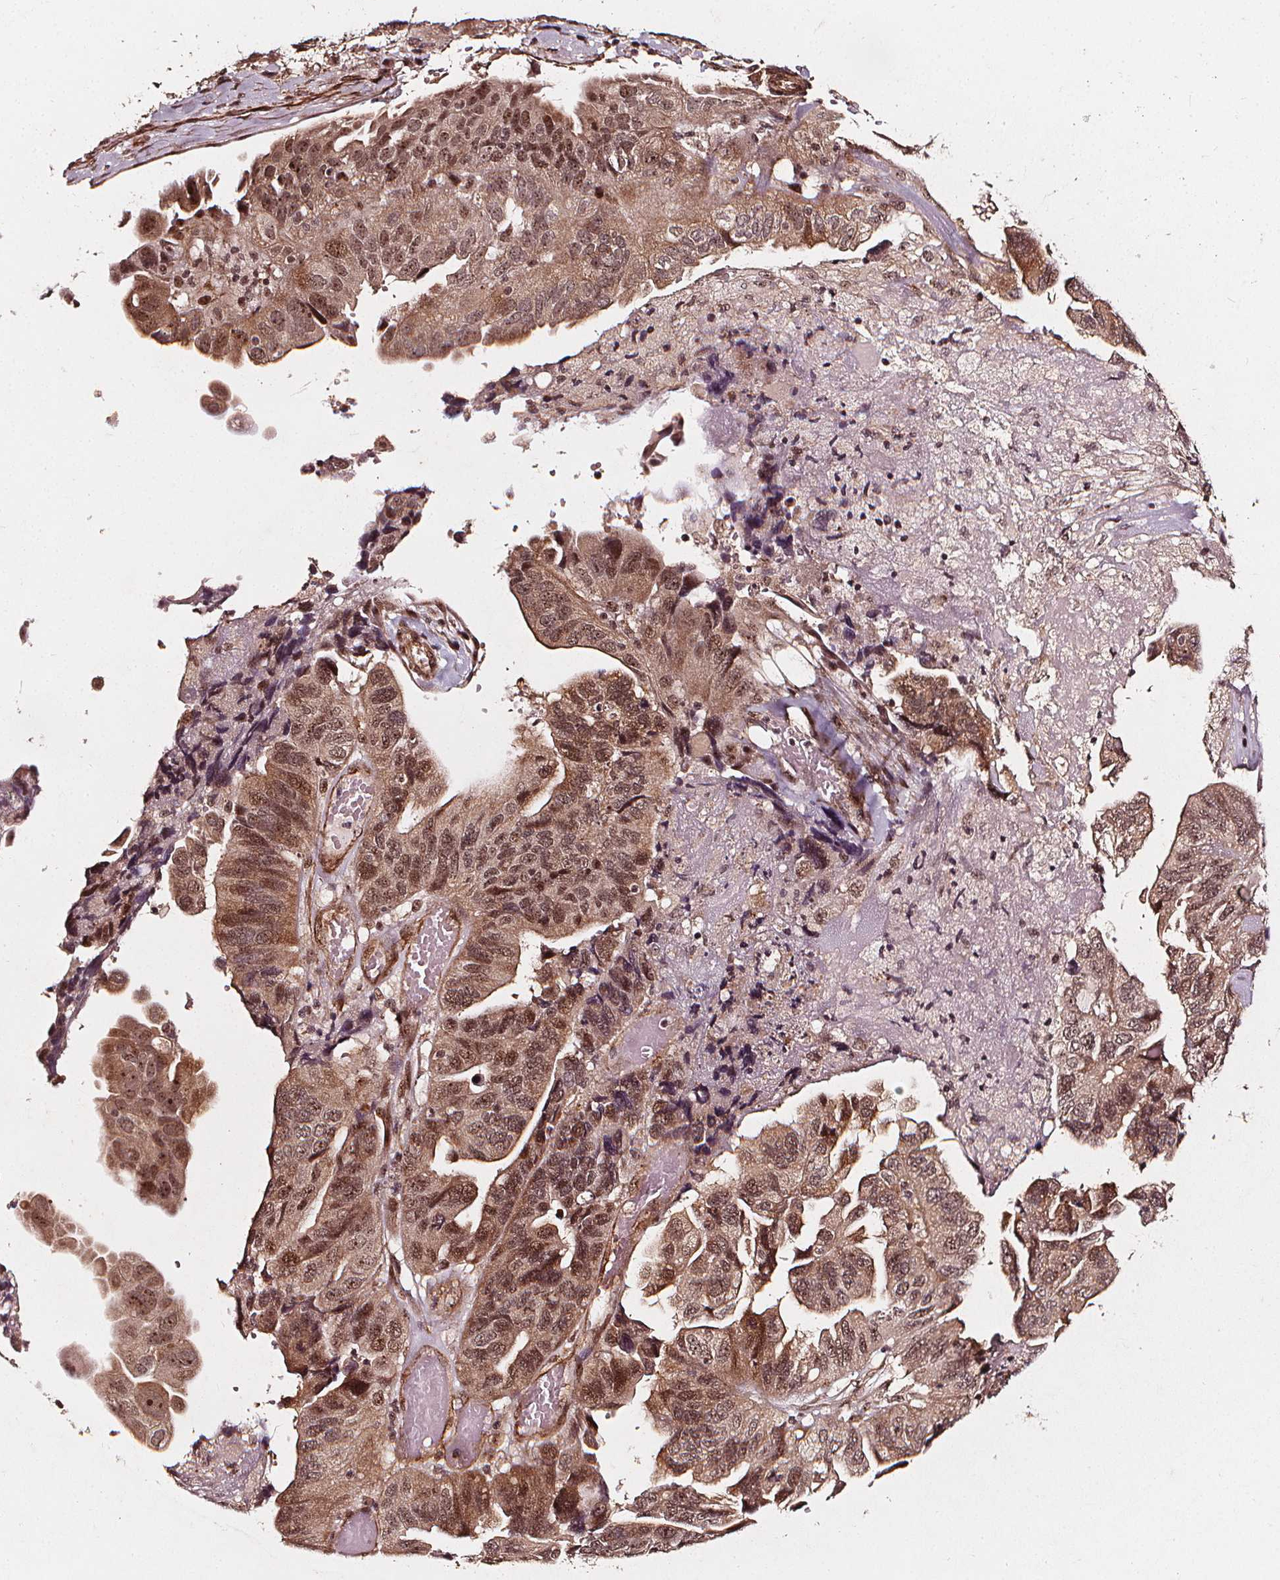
{"staining": {"intensity": "moderate", "quantity": ">75%", "location": "nuclear"}, "tissue": "ovarian cancer", "cell_type": "Tumor cells", "image_type": "cancer", "snomed": [{"axis": "morphology", "description": "Cystadenocarcinoma, serous, NOS"}, {"axis": "topography", "description": "Ovary"}], "caption": "DAB (3,3'-diaminobenzidine) immunohistochemical staining of human ovarian serous cystadenocarcinoma reveals moderate nuclear protein positivity in approximately >75% of tumor cells.", "gene": "EXOSC9", "patient": {"sex": "female", "age": 79}}